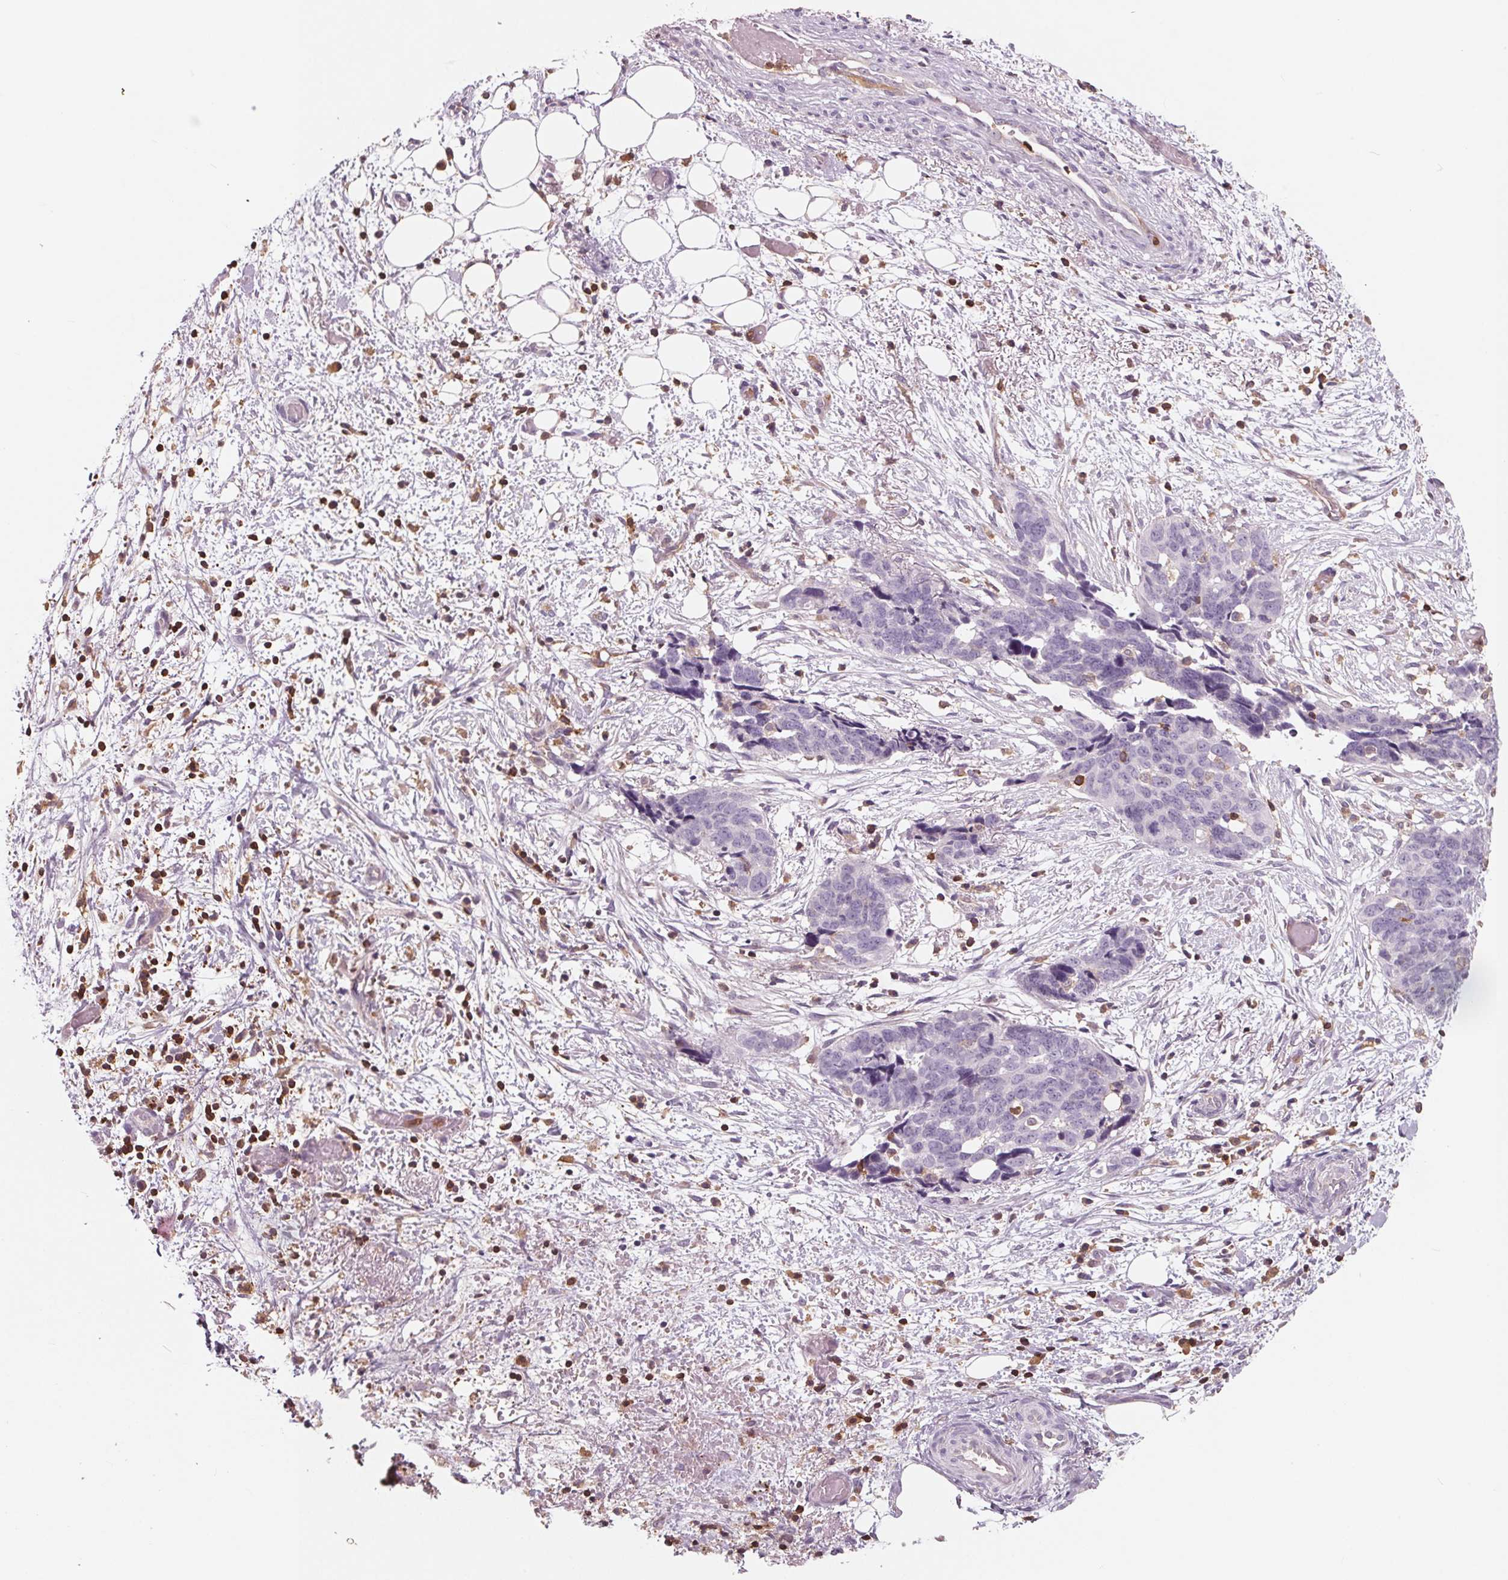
{"staining": {"intensity": "negative", "quantity": "none", "location": "none"}, "tissue": "ovarian cancer", "cell_type": "Tumor cells", "image_type": "cancer", "snomed": [{"axis": "morphology", "description": "Cystadenocarcinoma, serous, NOS"}, {"axis": "topography", "description": "Ovary"}], "caption": "Immunohistochemical staining of human ovarian cancer reveals no significant expression in tumor cells.", "gene": "ARHGAP25", "patient": {"sex": "female", "age": 69}}